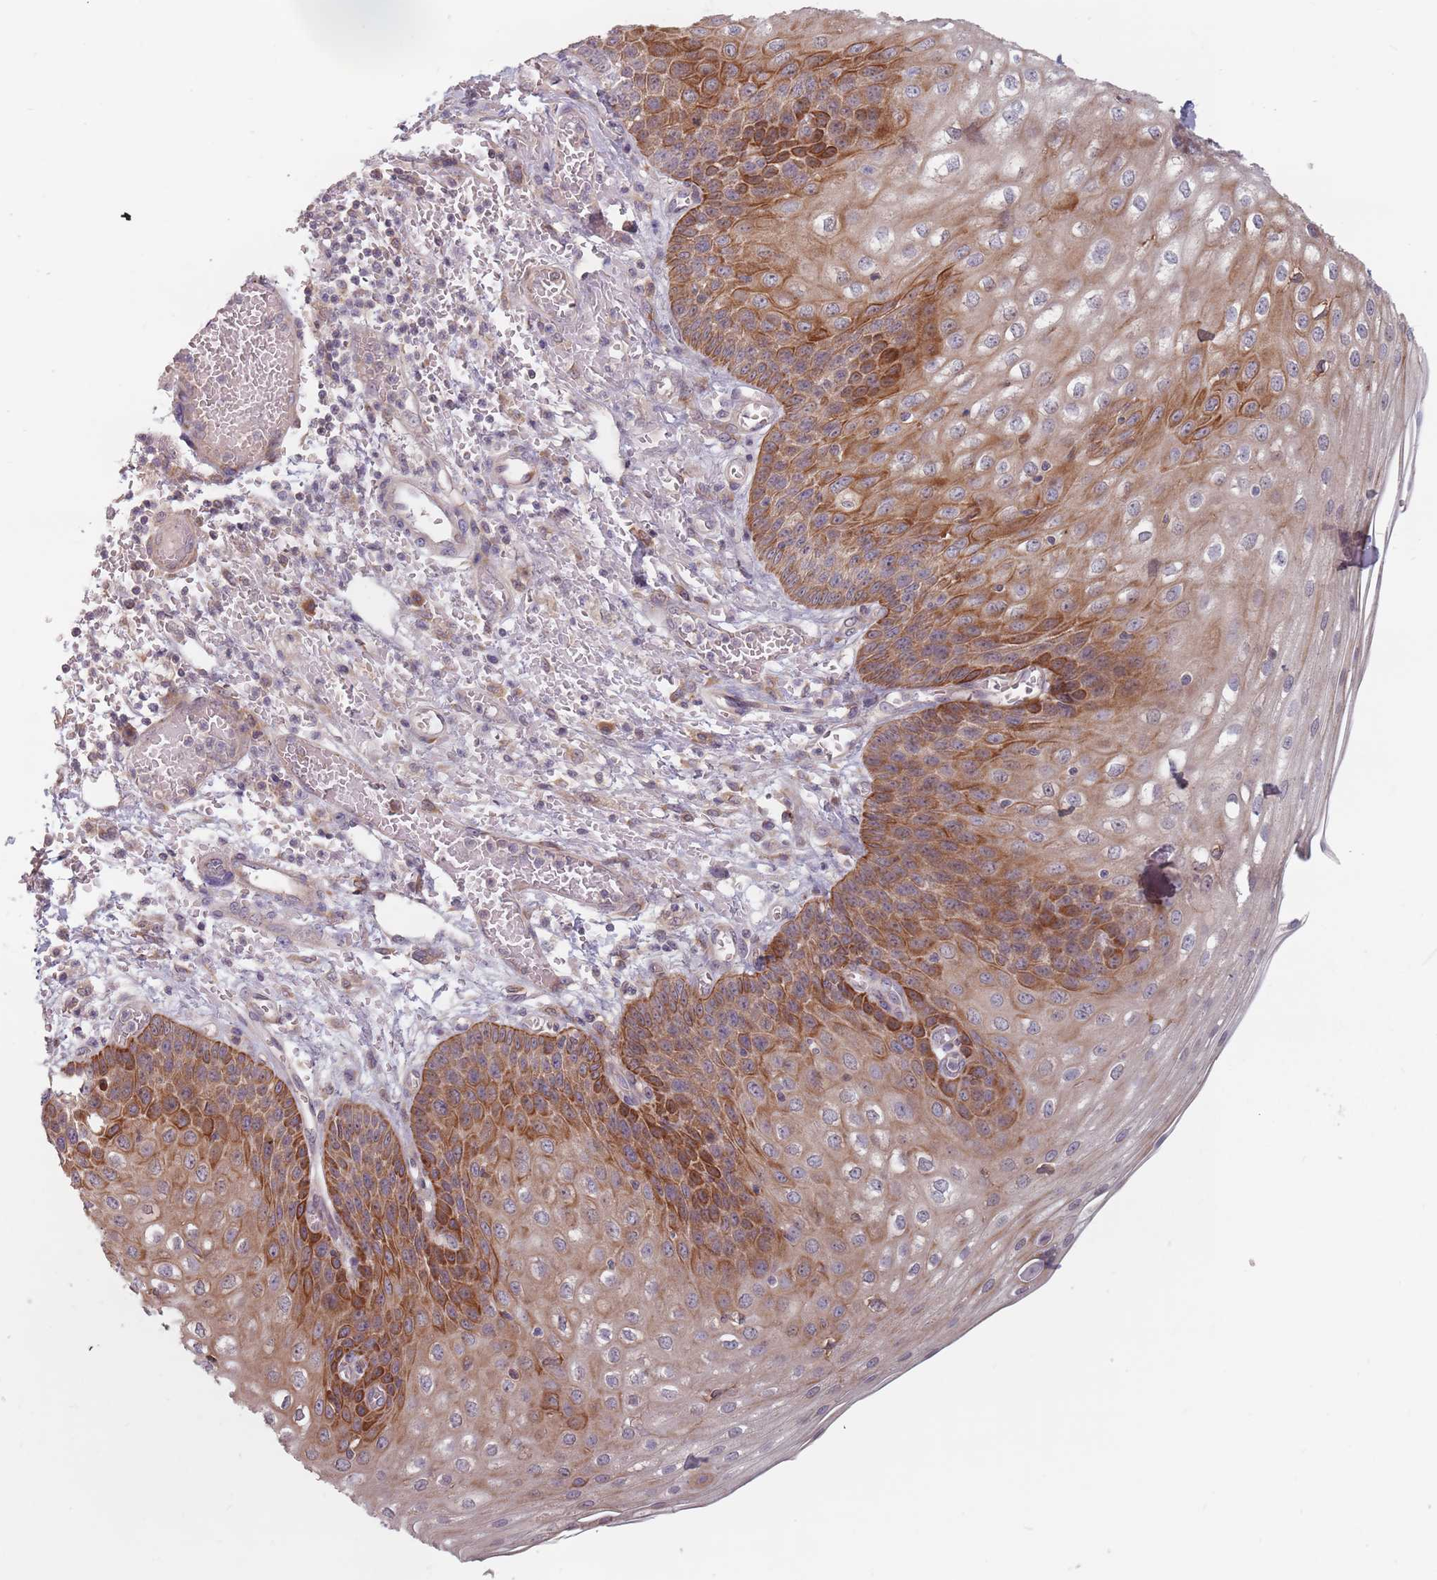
{"staining": {"intensity": "strong", "quantity": "25%-75%", "location": "cytoplasmic/membranous"}, "tissue": "esophagus", "cell_type": "Squamous epithelial cells", "image_type": "normal", "snomed": [{"axis": "morphology", "description": "Normal tissue, NOS"}, {"axis": "topography", "description": "Esophagus"}], "caption": "A high amount of strong cytoplasmic/membranous staining is appreciated in approximately 25%-75% of squamous epithelial cells in normal esophagus. Using DAB (brown) and hematoxylin (blue) stains, captured at high magnification using brightfield microscopy.", "gene": "ADAL", "patient": {"sex": "male", "age": 81}}